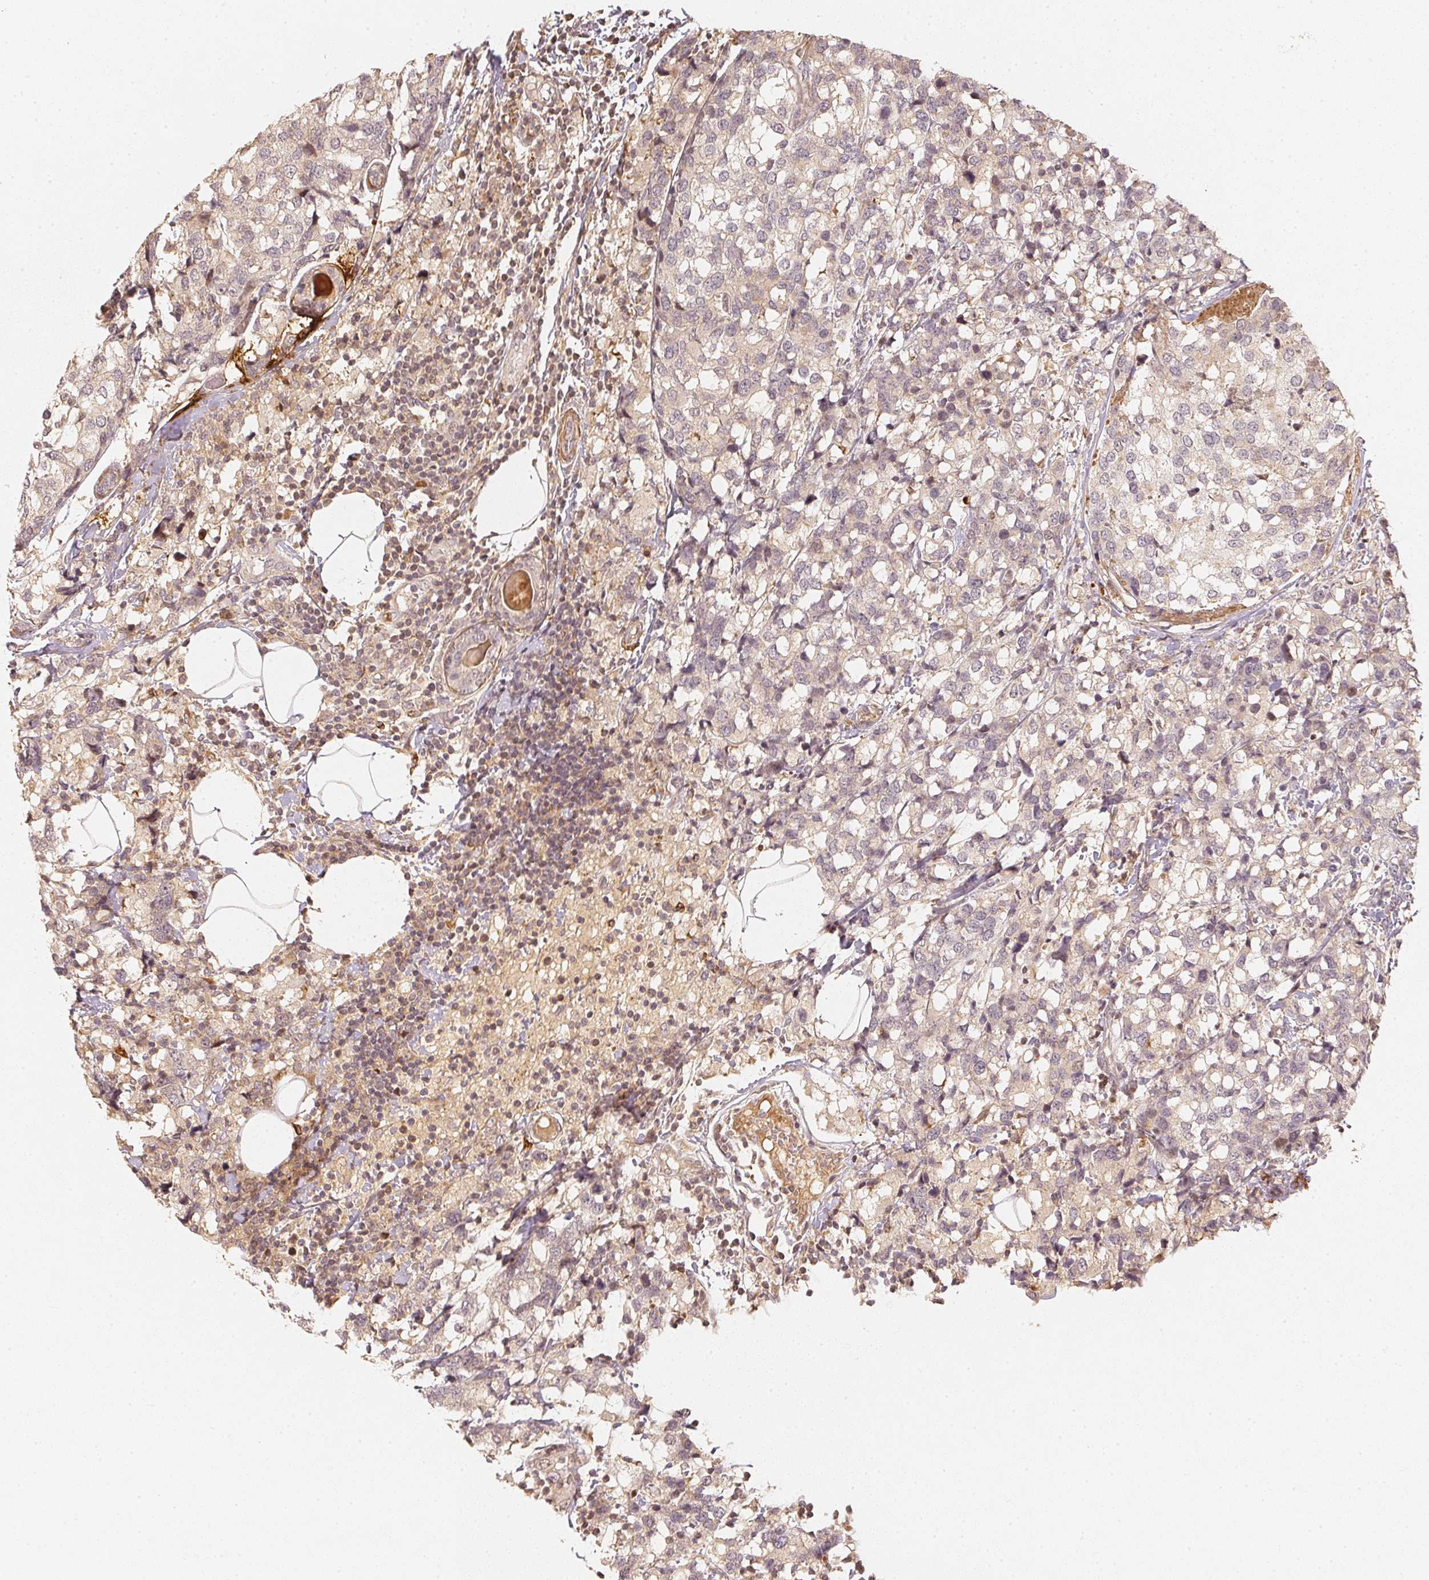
{"staining": {"intensity": "negative", "quantity": "none", "location": "none"}, "tissue": "breast cancer", "cell_type": "Tumor cells", "image_type": "cancer", "snomed": [{"axis": "morphology", "description": "Lobular carcinoma"}, {"axis": "topography", "description": "Breast"}], "caption": "Tumor cells are negative for protein expression in human breast cancer (lobular carcinoma). The staining is performed using DAB brown chromogen with nuclei counter-stained in using hematoxylin.", "gene": "SERPINE1", "patient": {"sex": "female", "age": 59}}